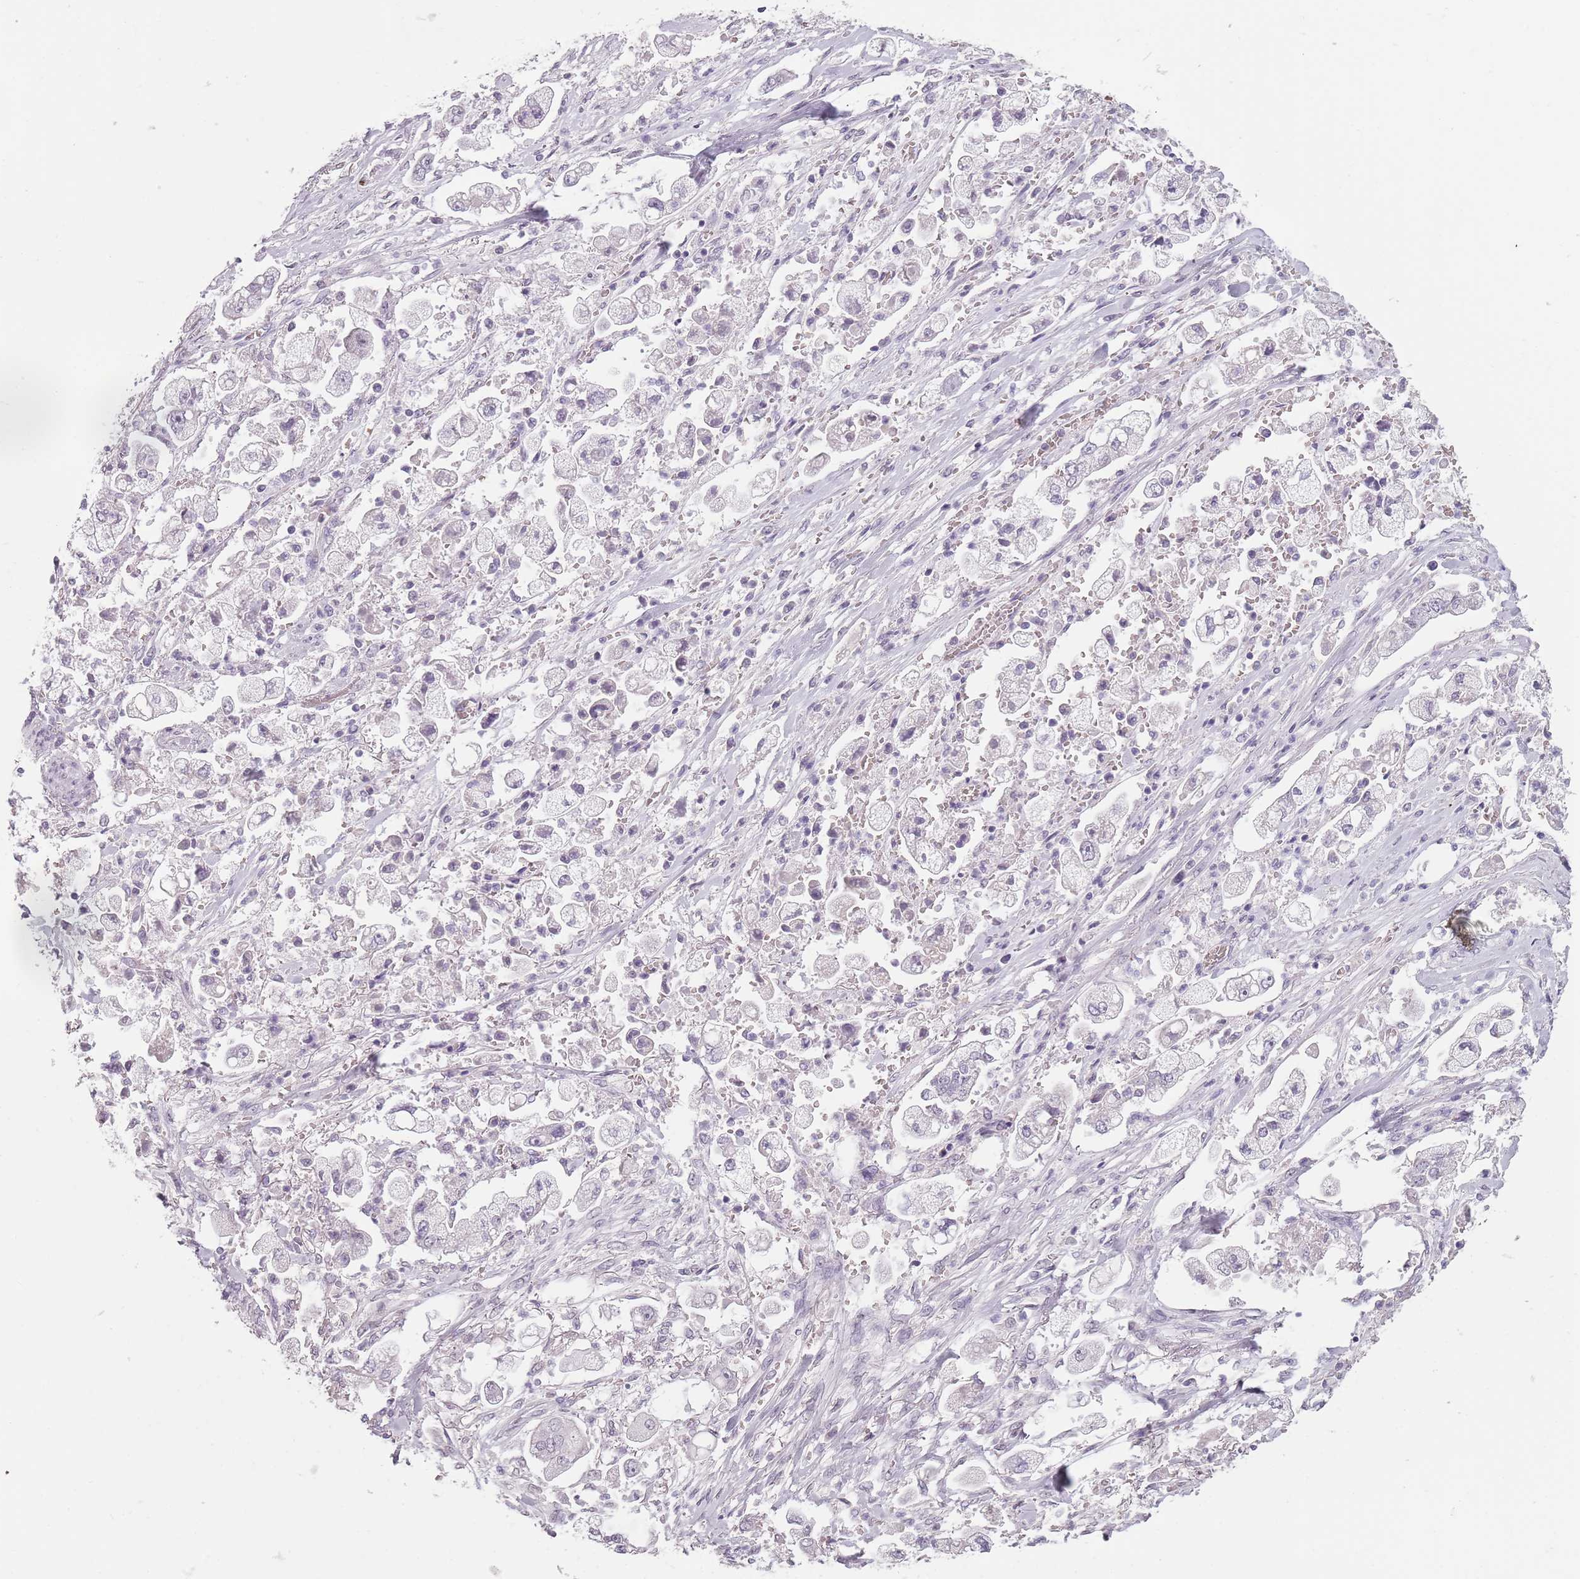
{"staining": {"intensity": "negative", "quantity": "none", "location": "none"}, "tissue": "stomach cancer", "cell_type": "Tumor cells", "image_type": "cancer", "snomed": [{"axis": "morphology", "description": "Adenocarcinoma, NOS"}, {"axis": "topography", "description": "Stomach"}], "caption": "The immunohistochemistry image has no significant positivity in tumor cells of adenocarcinoma (stomach) tissue. The staining is performed using DAB (3,3'-diaminobenzidine) brown chromogen with nuclei counter-stained in using hematoxylin.", "gene": "PIEZO1", "patient": {"sex": "male", "age": 62}}